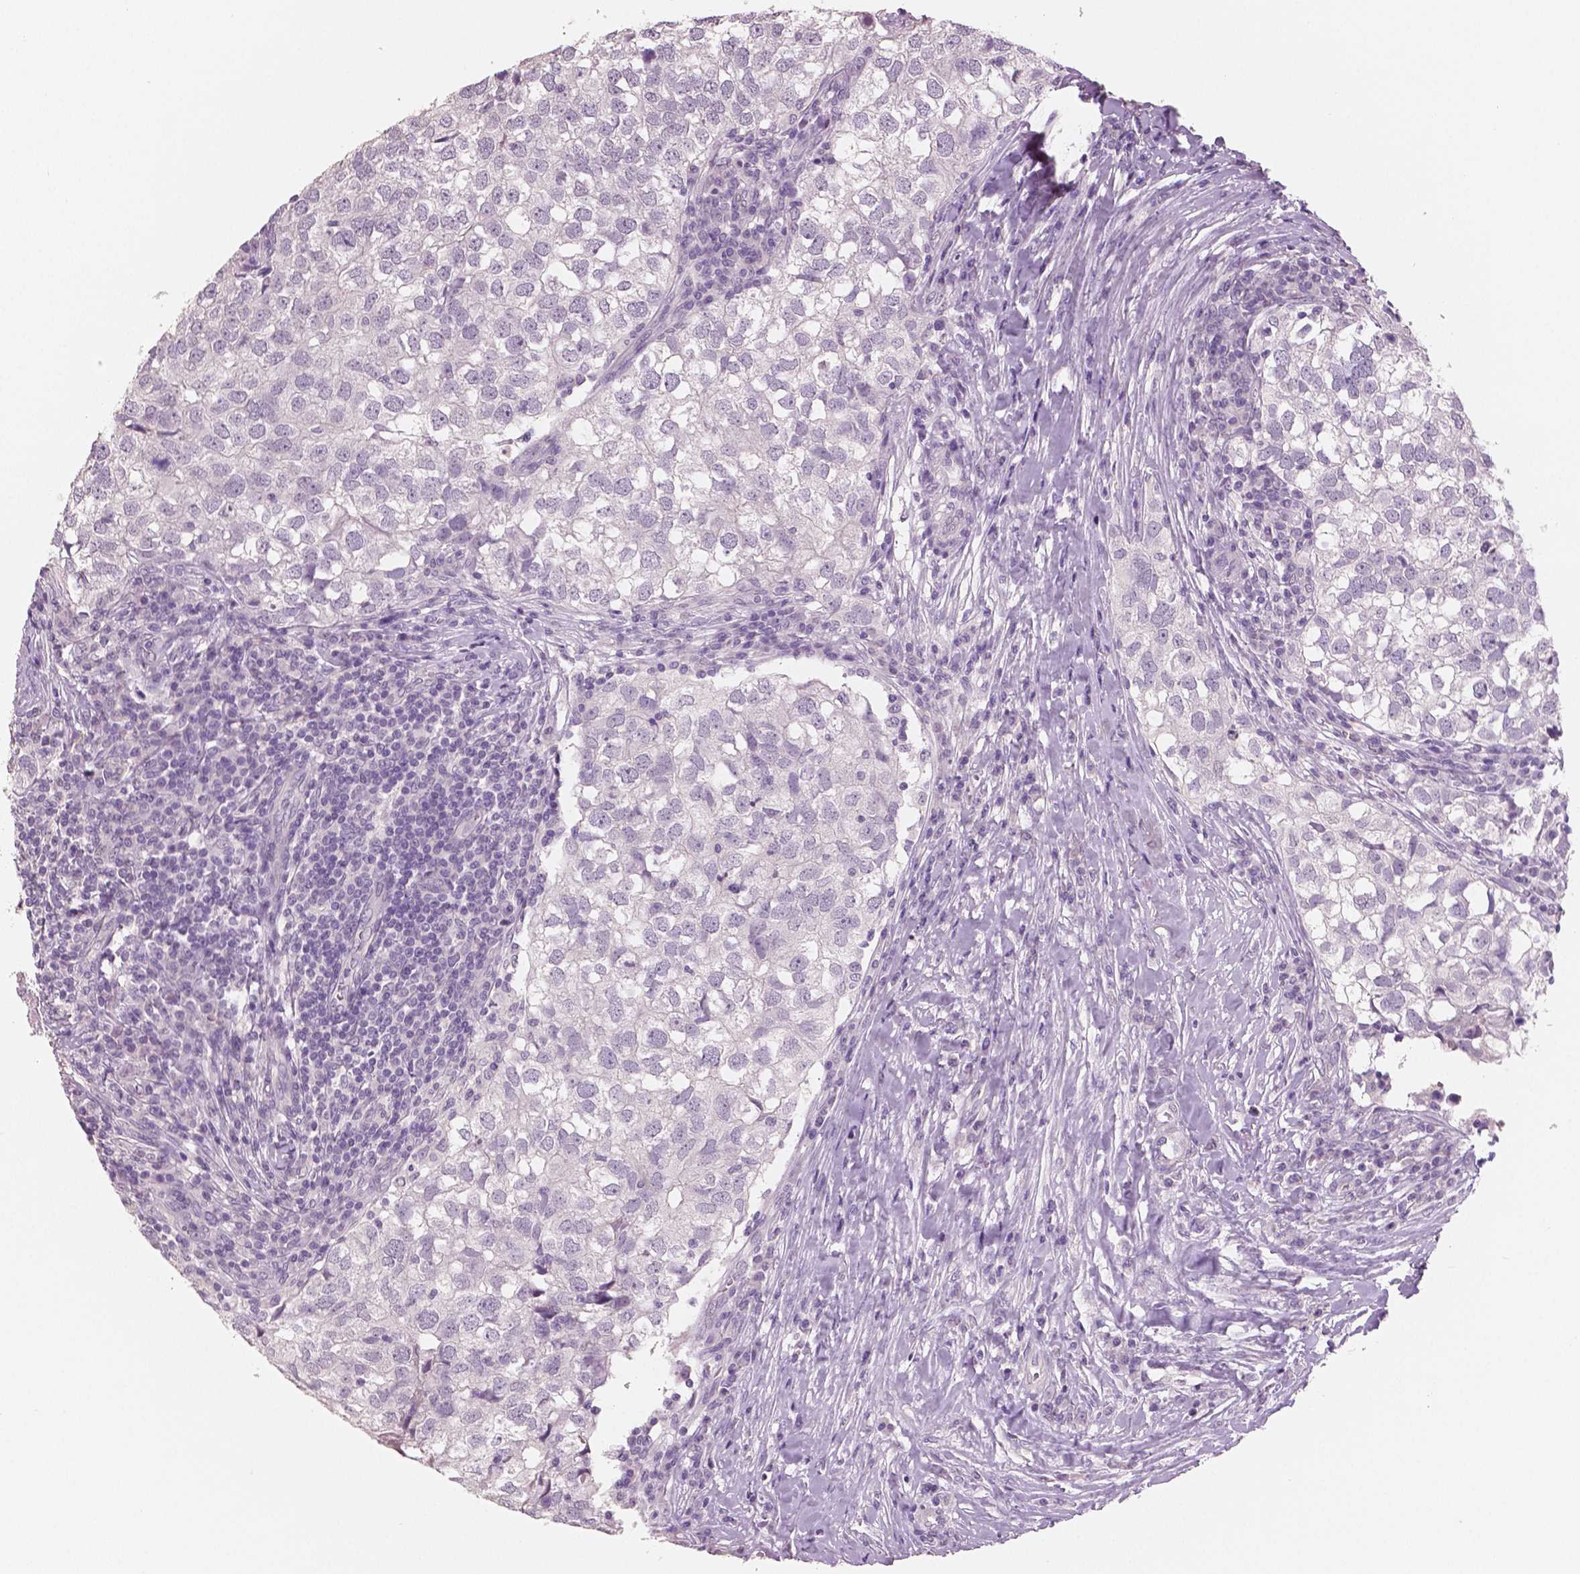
{"staining": {"intensity": "negative", "quantity": "none", "location": "none"}, "tissue": "breast cancer", "cell_type": "Tumor cells", "image_type": "cancer", "snomed": [{"axis": "morphology", "description": "Duct carcinoma"}, {"axis": "topography", "description": "Breast"}], "caption": "A photomicrograph of breast cancer (infiltrating ductal carcinoma) stained for a protein displays no brown staining in tumor cells.", "gene": "NECAB2", "patient": {"sex": "female", "age": 30}}